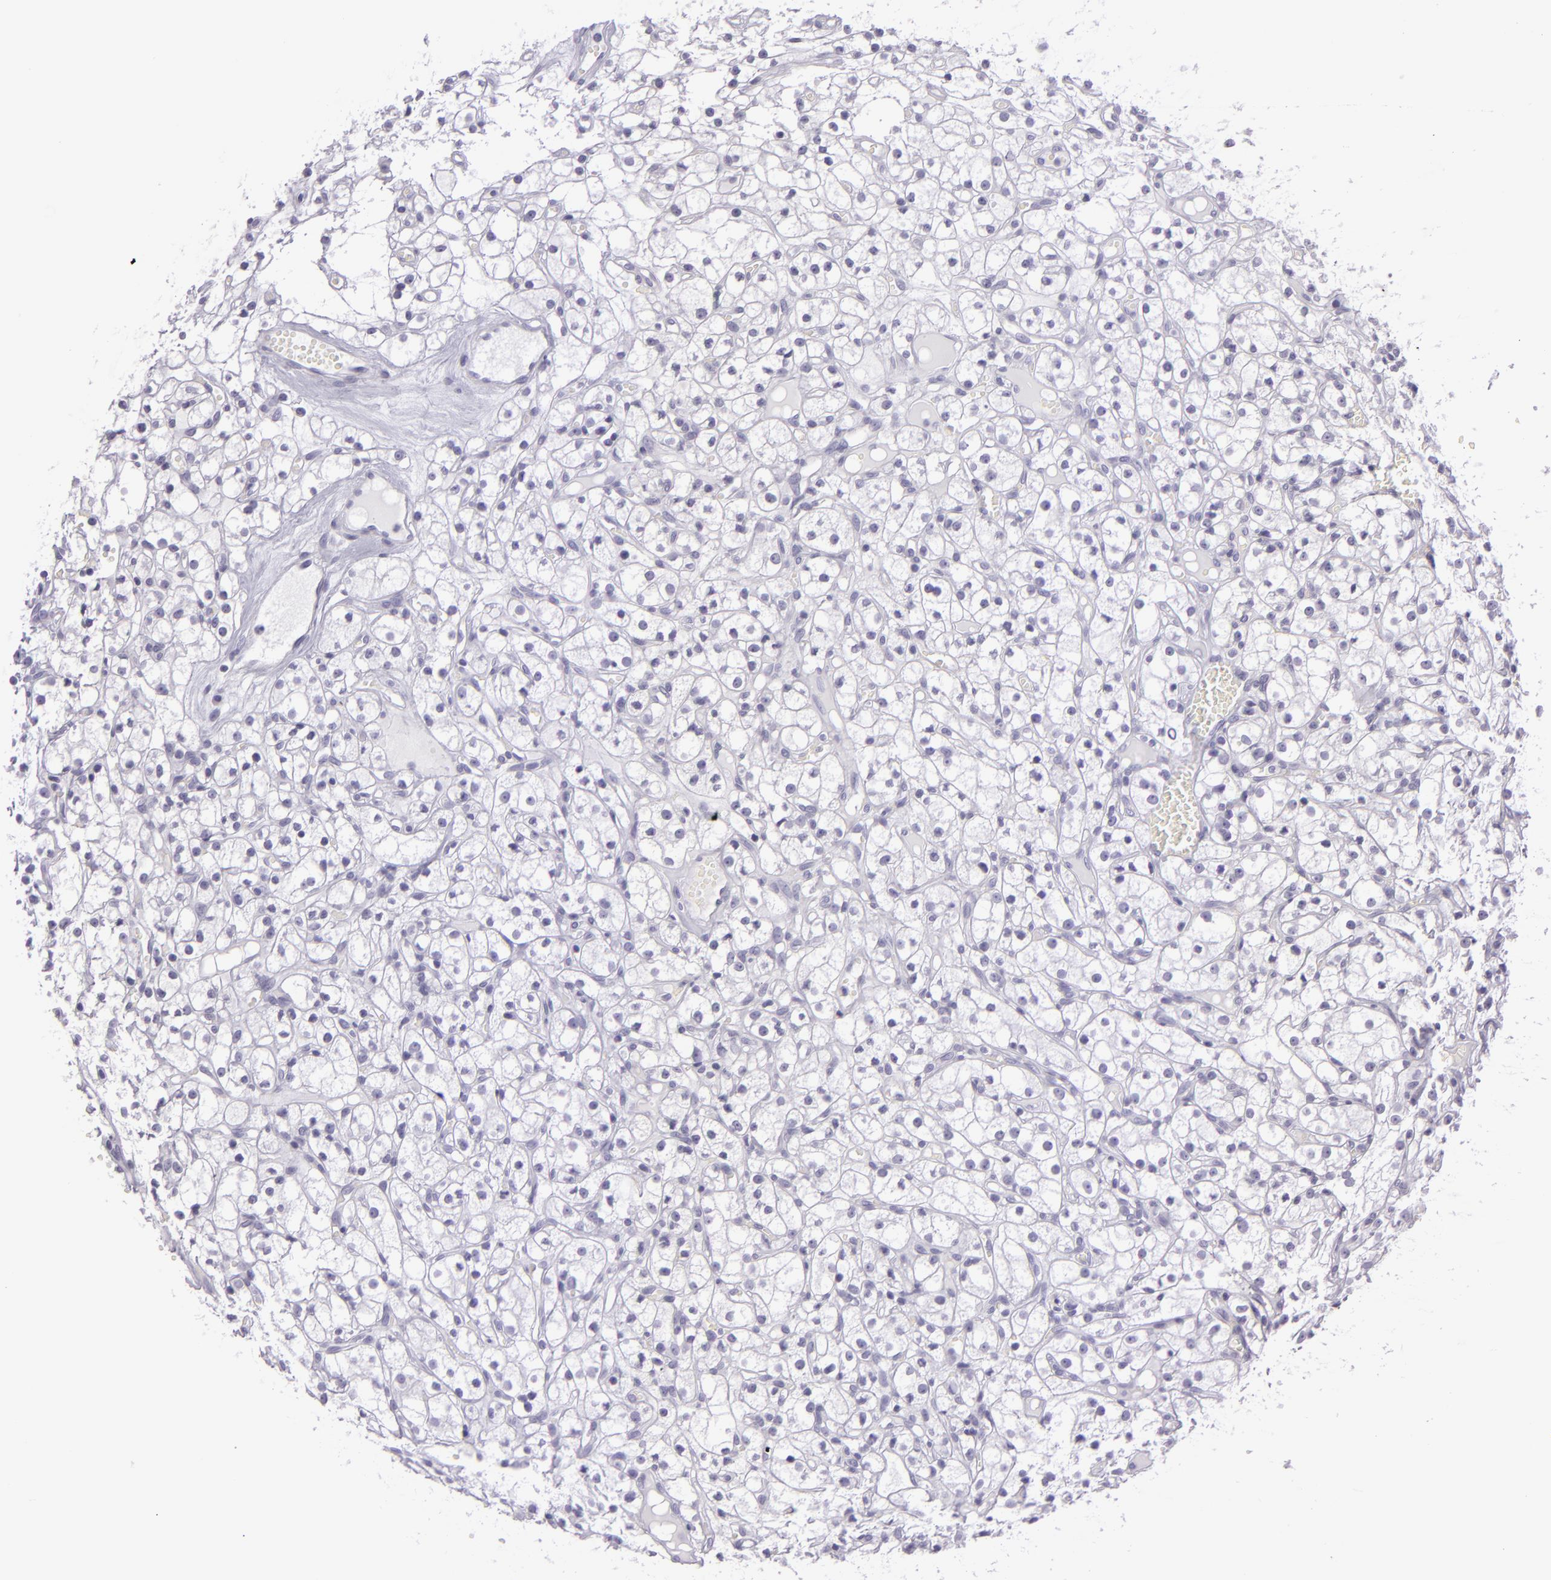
{"staining": {"intensity": "negative", "quantity": "none", "location": "none"}, "tissue": "renal cancer", "cell_type": "Tumor cells", "image_type": "cancer", "snomed": [{"axis": "morphology", "description": "Adenocarcinoma, NOS"}, {"axis": "topography", "description": "Kidney"}], "caption": "DAB (3,3'-diaminobenzidine) immunohistochemical staining of human renal cancer demonstrates no significant positivity in tumor cells.", "gene": "MUC6", "patient": {"sex": "male", "age": 61}}